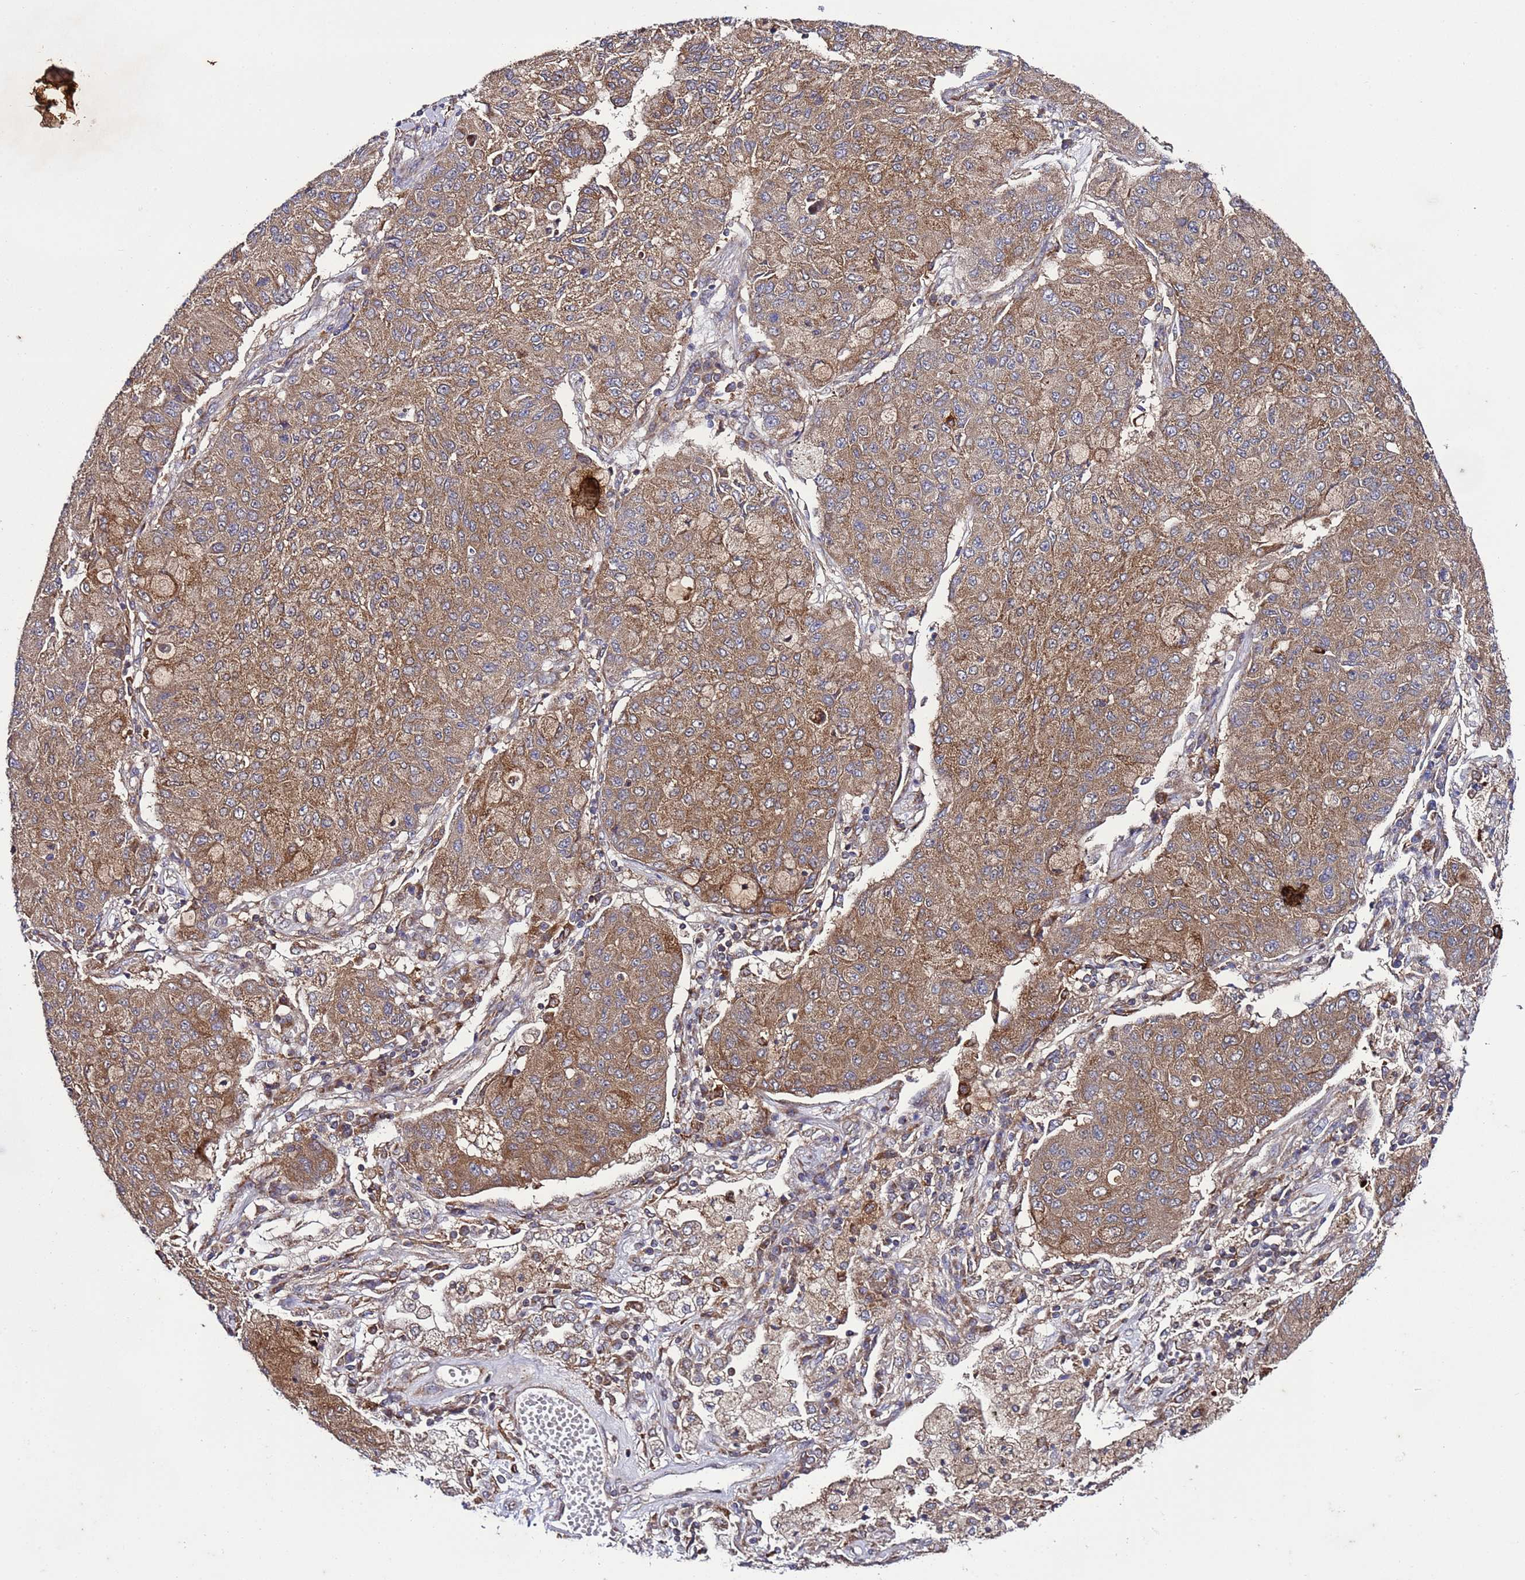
{"staining": {"intensity": "moderate", "quantity": ">75%", "location": "cytoplasmic/membranous"}, "tissue": "lung cancer", "cell_type": "Tumor cells", "image_type": "cancer", "snomed": [{"axis": "morphology", "description": "Squamous cell carcinoma, NOS"}, {"axis": "topography", "description": "Lung"}], "caption": "A medium amount of moderate cytoplasmic/membranous positivity is present in approximately >75% of tumor cells in lung squamous cell carcinoma tissue.", "gene": "TMEM176B", "patient": {"sex": "male", "age": 74}}